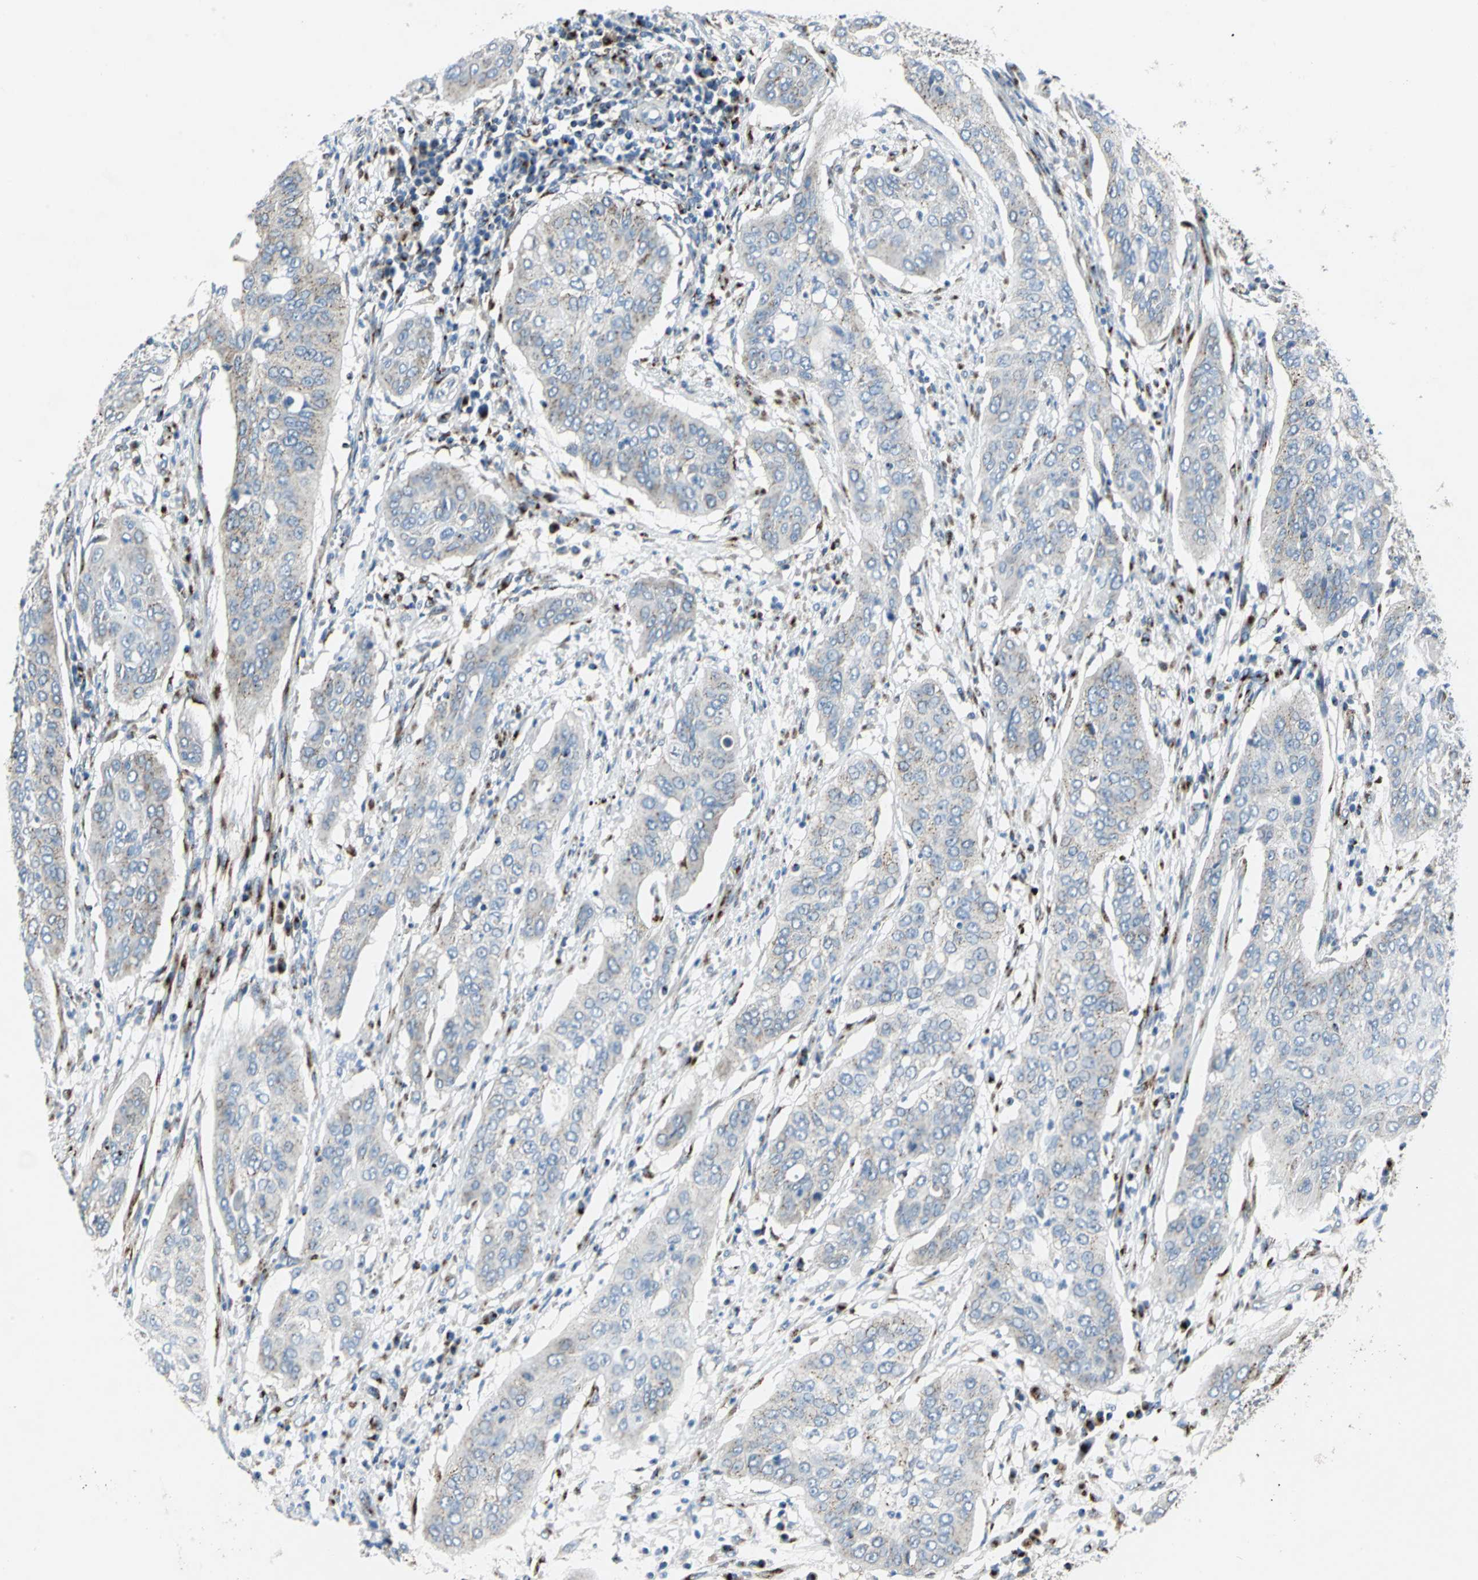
{"staining": {"intensity": "weak", "quantity": "25%-75%", "location": "cytoplasmic/membranous"}, "tissue": "cervical cancer", "cell_type": "Tumor cells", "image_type": "cancer", "snomed": [{"axis": "morphology", "description": "Squamous cell carcinoma, NOS"}, {"axis": "topography", "description": "Cervix"}], "caption": "IHC (DAB (3,3'-diaminobenzidine)) staining of cervical cancer displays weak cytoplasmic/membranous protein positivity in approximately 25%-75% of tumor cells.", "gene": "GPR3", "patient": {"sex": "female", "age": 39}}